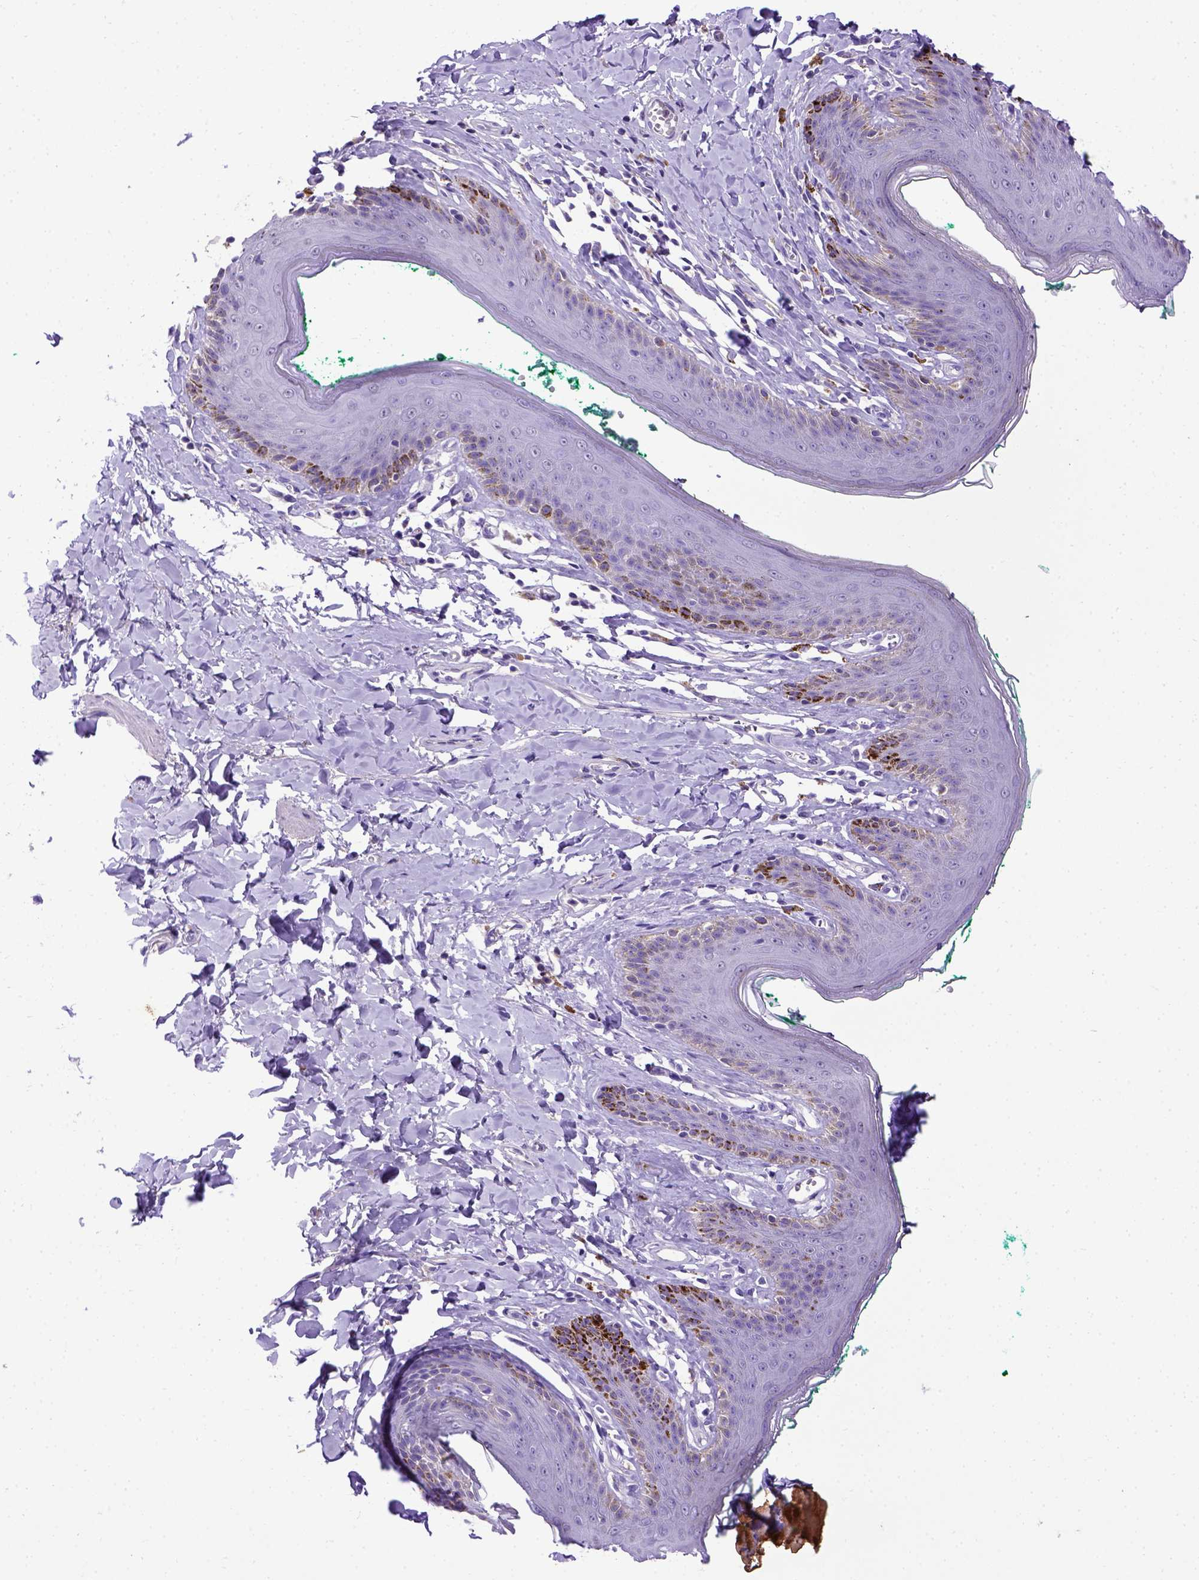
{"staining": {"intensity": "negative", "quantity": "none", "location": "none"}, "tissue": "skin", "cell_type": "Epidermal cells", "image_type": "normal", "snomed": [{"axis": "morphology", "description": "Normal tissue, NOS"}, {"axis": "topography", "description": "Vulva"}, {"axis": "topography", "description": "Peripheral nerve tissue"}], "caption": "The micrograph reveals no significant positivity in epidermal cells of skin. (Stains: DAB IHC with hematoxylin counter stain, Microscopy: brightfield microscopy at high magnification).", "gene": "ADAM12", "patient": {"sex": "female", "age": 66}}